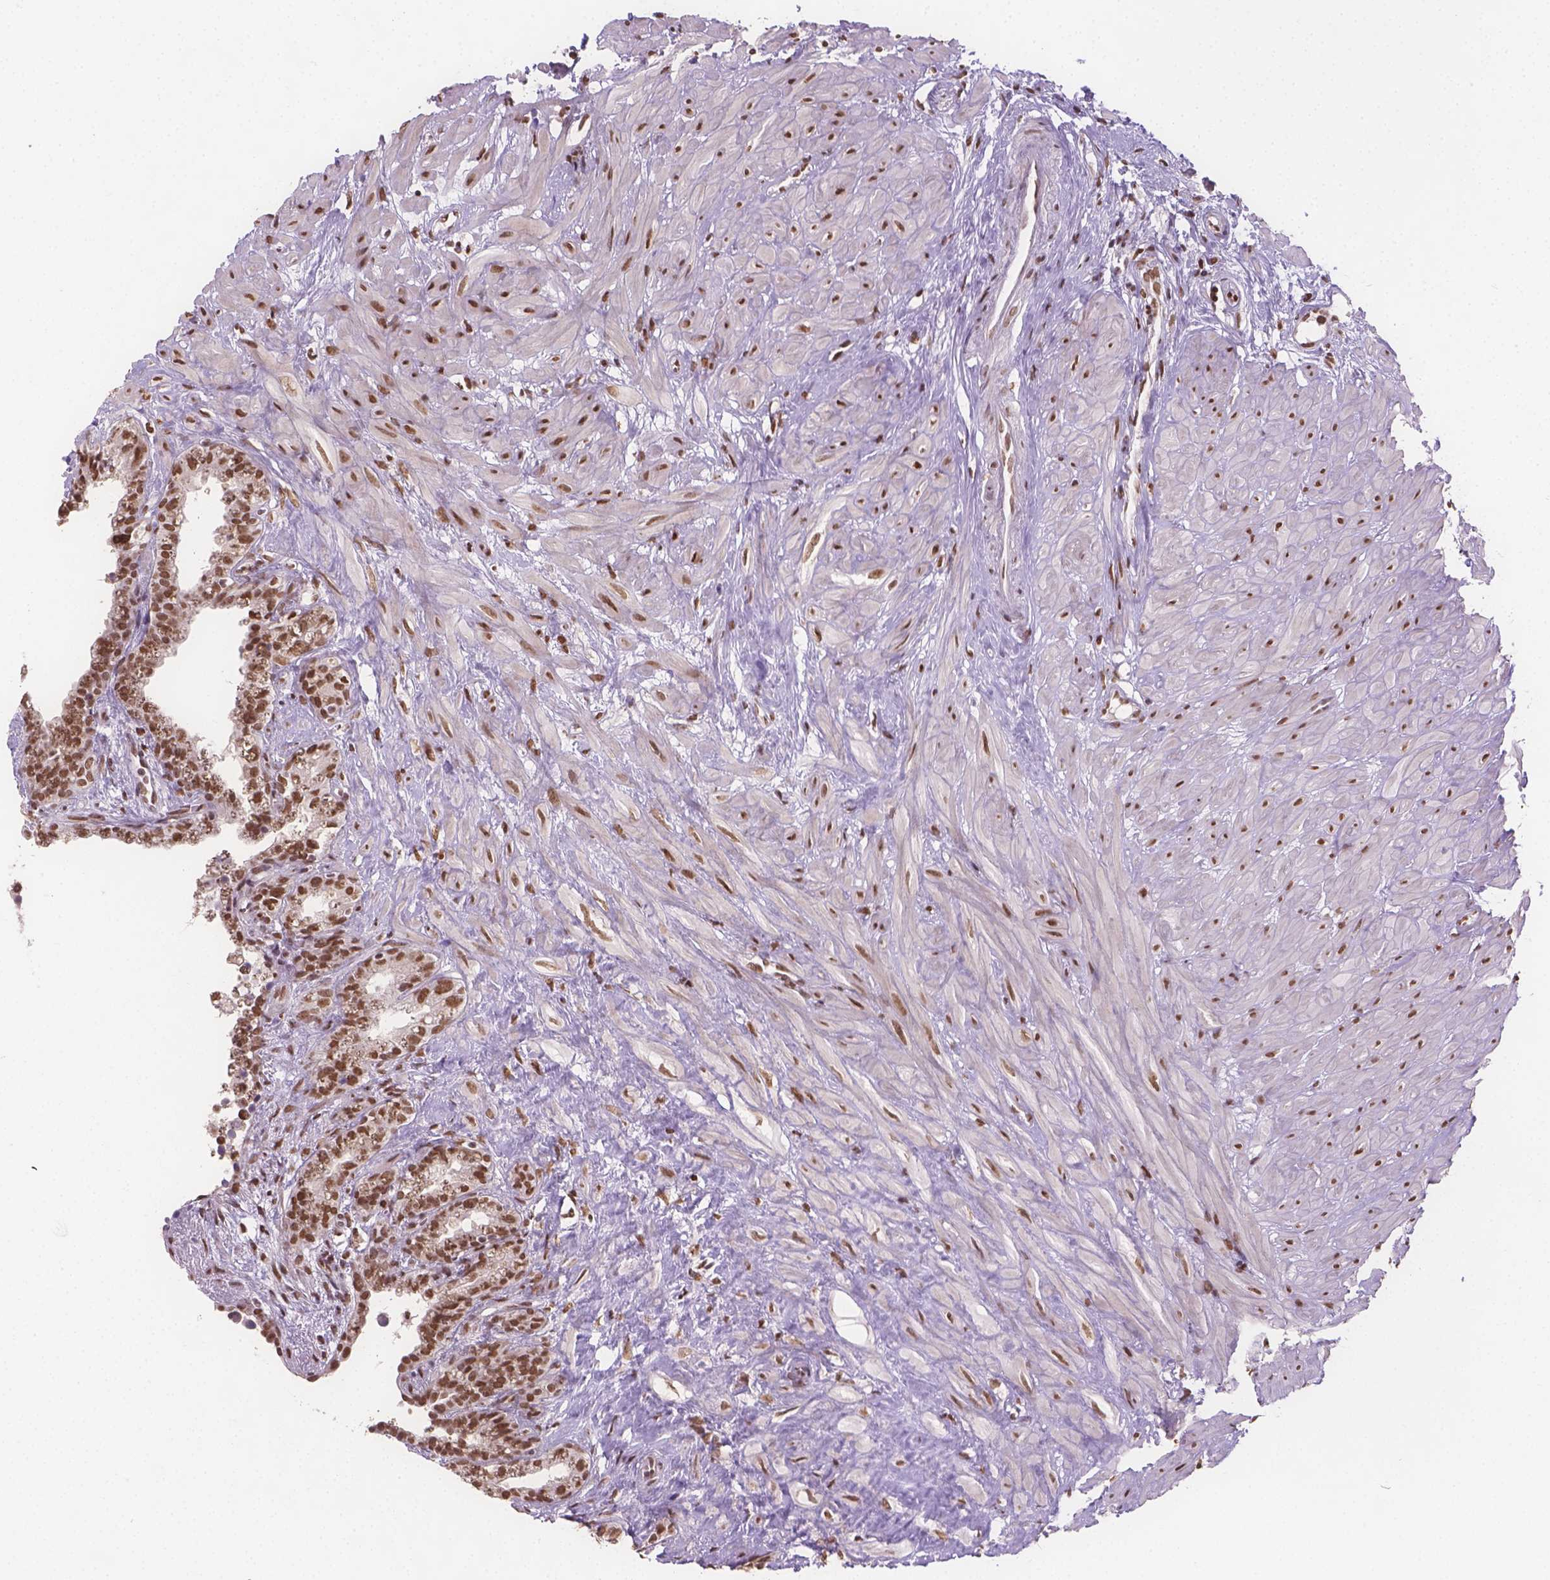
{"staining": {"intensity": "moderate", "quantity": ">75%", "location": "nuclear"}, "tissue": "seminal vesicle", "cell_type": "Glandular cells", "image_type": "normal", "snomed": [{"axis": "morphology", "description": "Normal tissue, NOS"}, {"axis": "morphology", "description": "Urothelial carcinoma, NOS"}, {"axis": "topography", "description": "Urinary bladder"}, {"axis": "topography", "description": "Seminal veicle"}], "caption": "About >75% of glandular cells in normal human seminal vesicle show moderate nuclear protein expression as visualized by brown immunohistochemical staining.", "gene": "FANCE", "patient": {"sex": "male", "age": 76}}